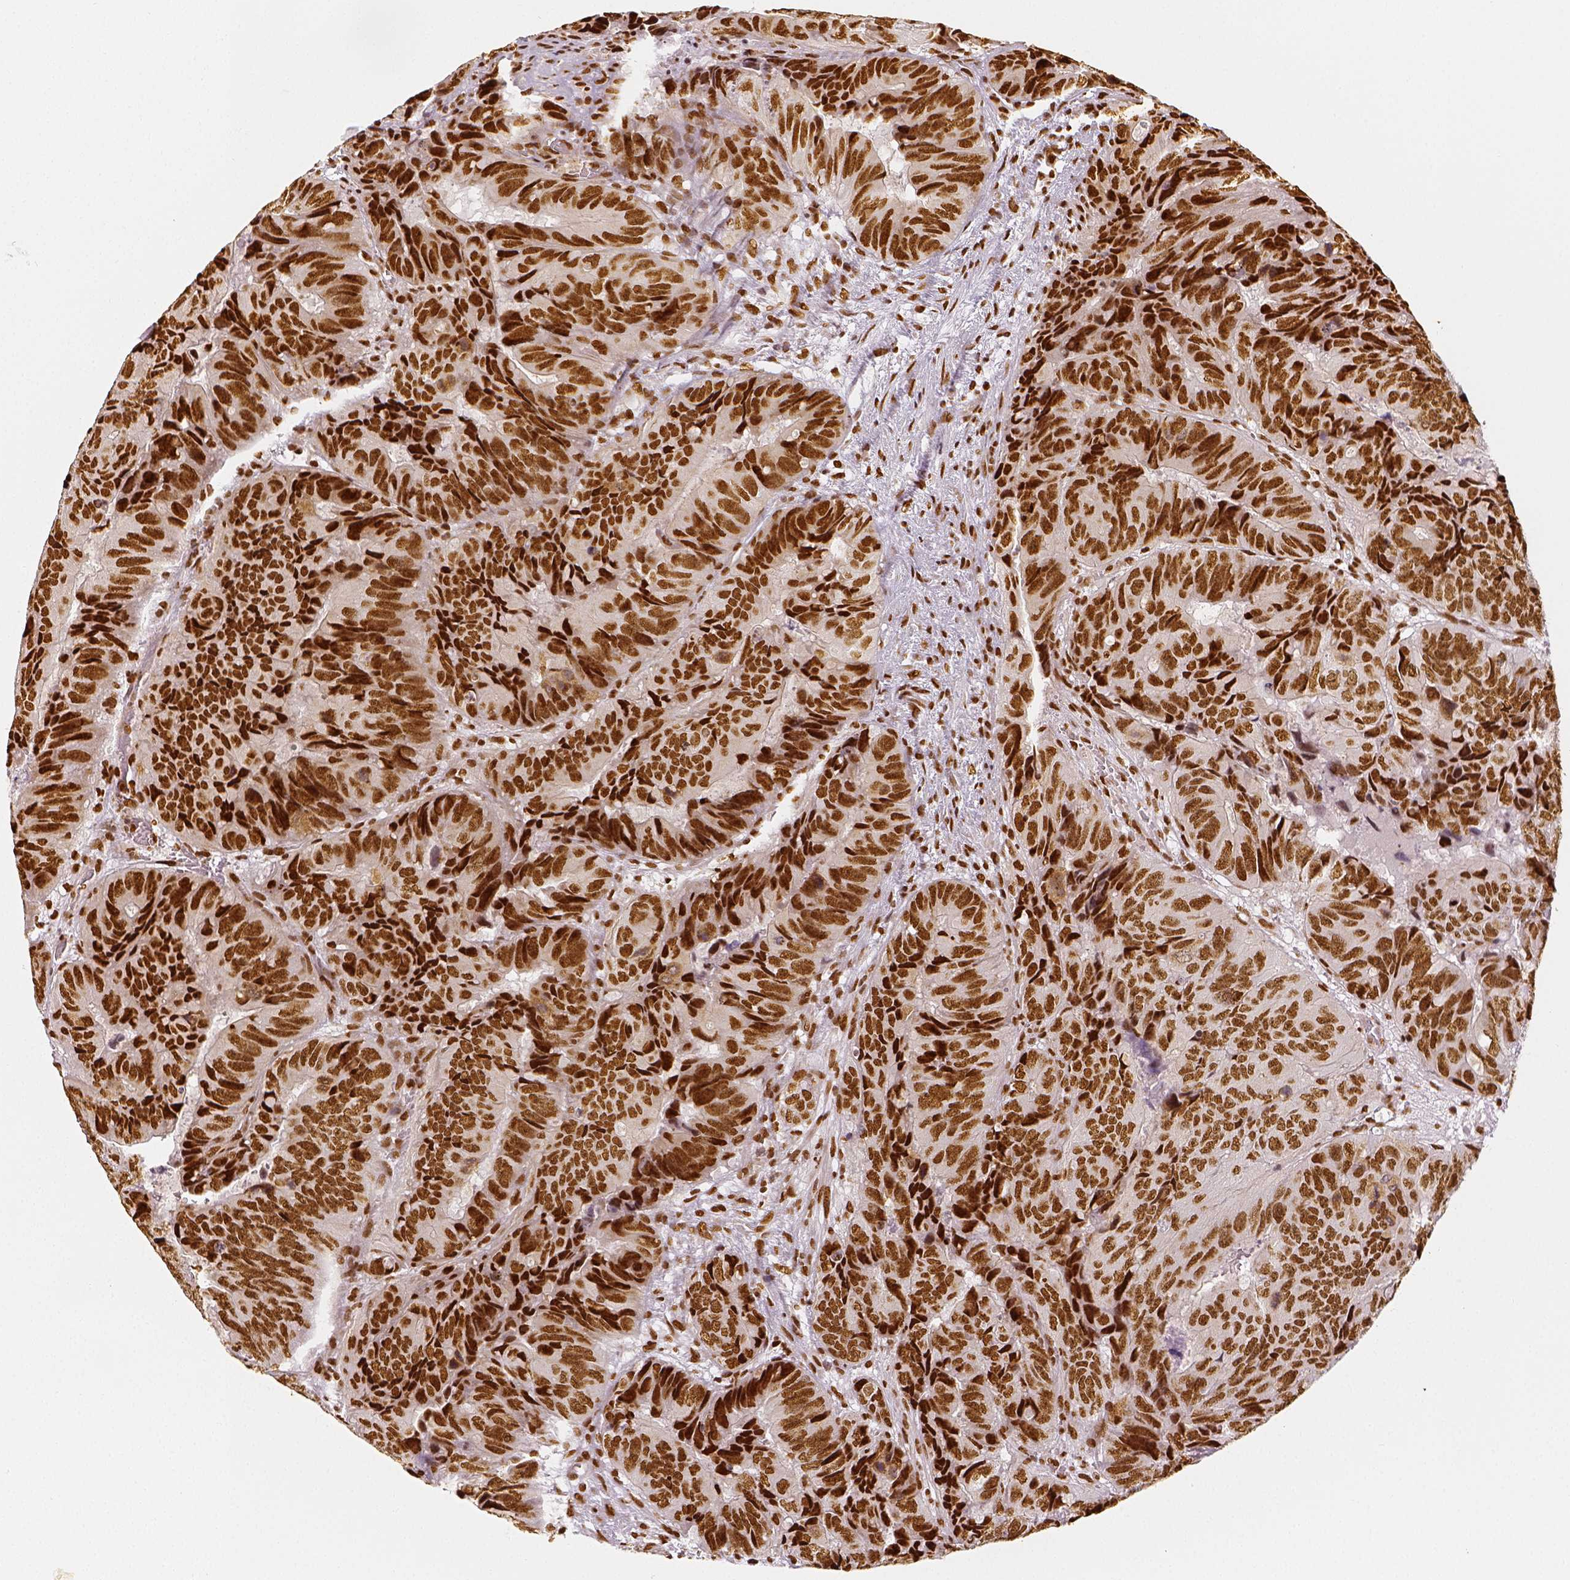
{"staining": {"intensity": "strong", "quantity": ">75%", "location": "nuclear"}, "tissue": "colorectal cancer", "cell_type": "Tumor cells", "image_type": "cancer", "snomed": [{"axis": "morphology", "description": "Adenocarcinoma, NOS"}, {"axis": "topography", "description": "Colon"}], "caption": "Strong nuclear positivity is appreciated in approximately >75% of tumor cells in colorectal cancer. The staining is performed using DAB (3,3'-diaminobenzidine) brown chromogen to label protein expression. The nuclei are counter-stained blue using hematoxylin.", "gene": "KDM5B", "patient": {"sex": "male", "age": 79}}